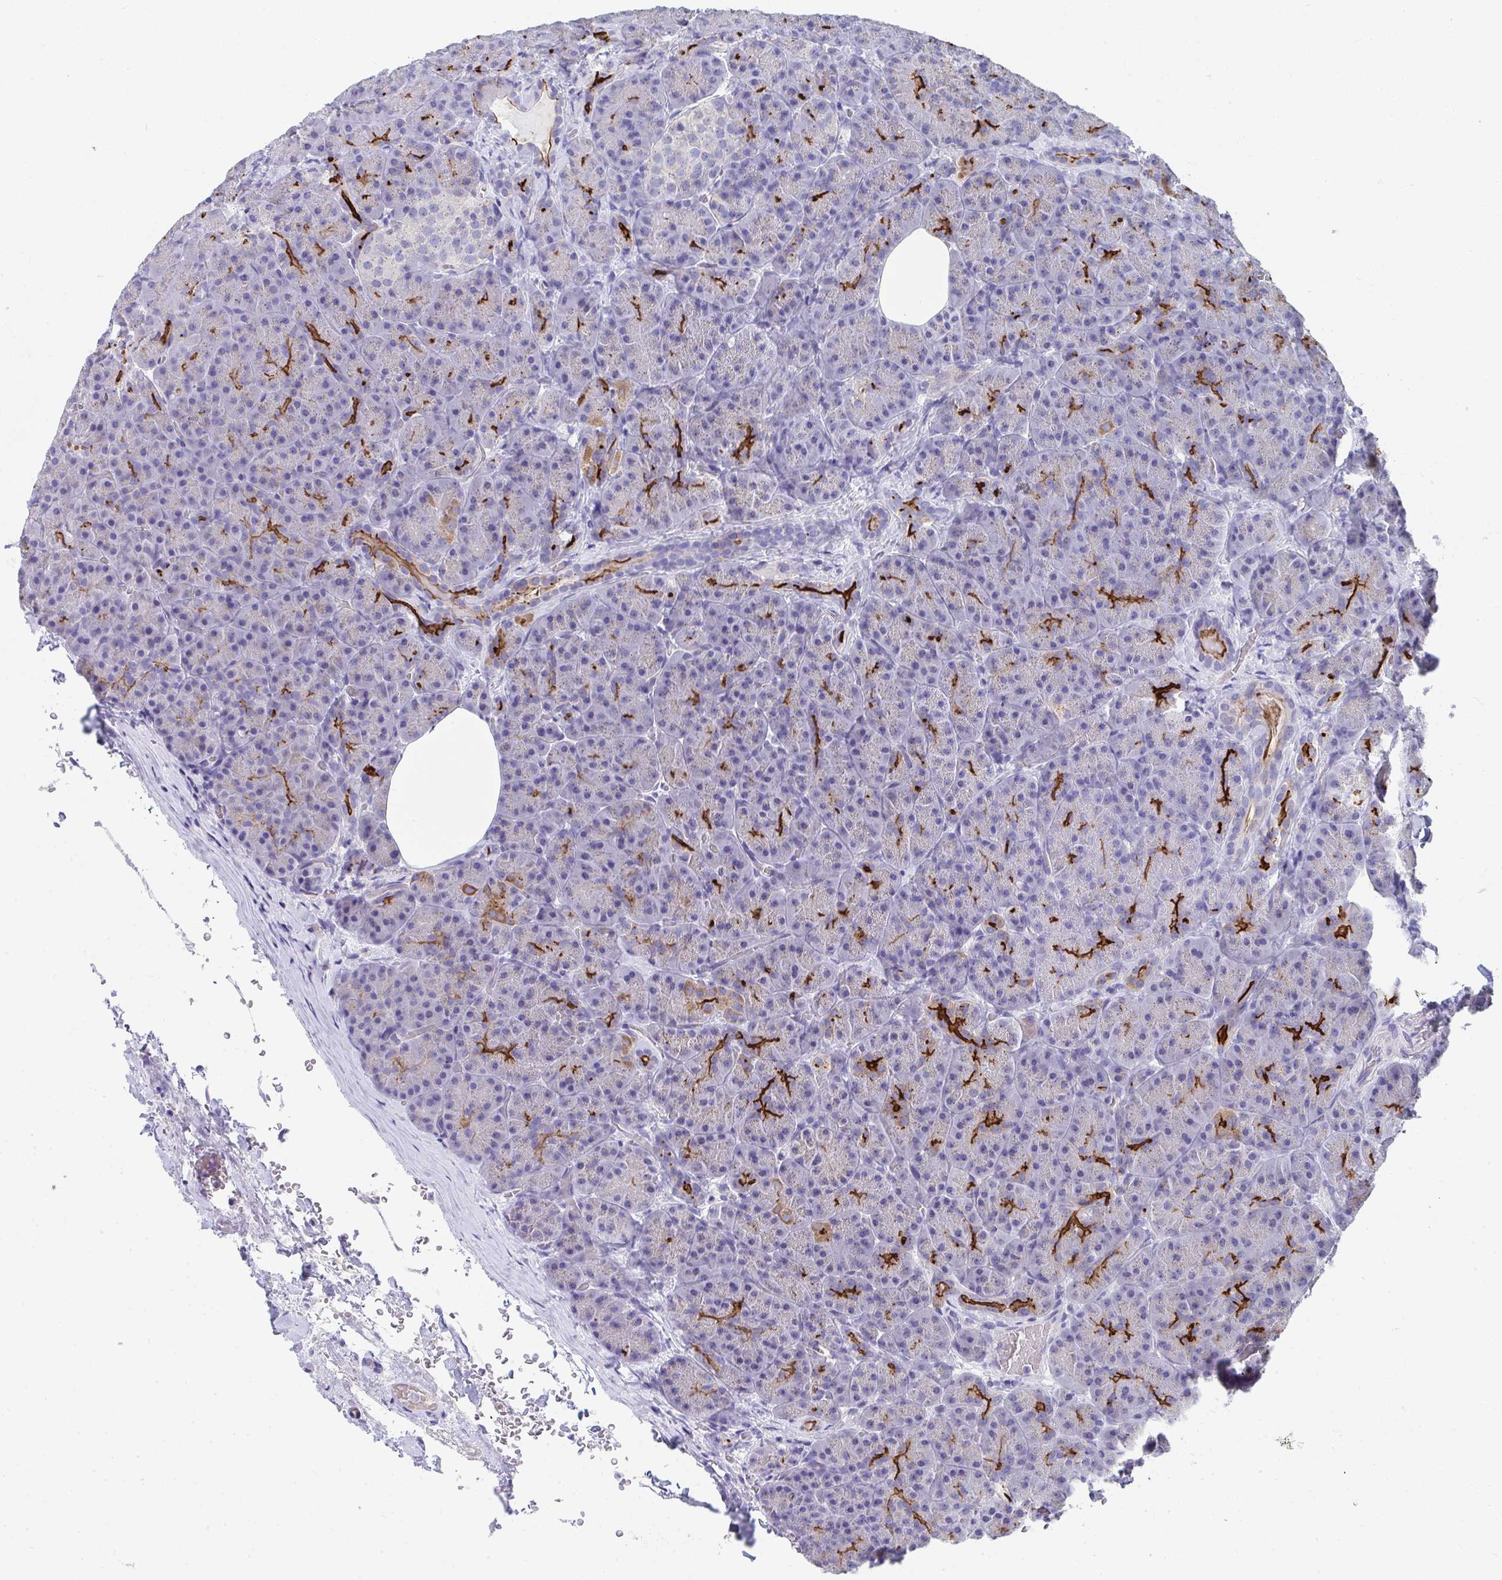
{"staining": {"intensity": "strong", "quantity": "<25%", "location": "cytoplasmic/membranous"}, "tissue": "pancreas", "cell_type": "Exocrine glandular cells", "image_type": "normal", "snomed": [{"axis": "morphology", "description": "Normal tissue, NOS"}, {"axis": "topography", "description": "Pancreas"}], "caption": "A histopathology image showing strong cytoplasmic/membranous positivity in about <25% of exocrine glandular cells in benign pancreas, as visualized by brown immunohistochemical staining.", "gene": "TMPRSS2", "patient": {"sex": "male", "age": 57}}